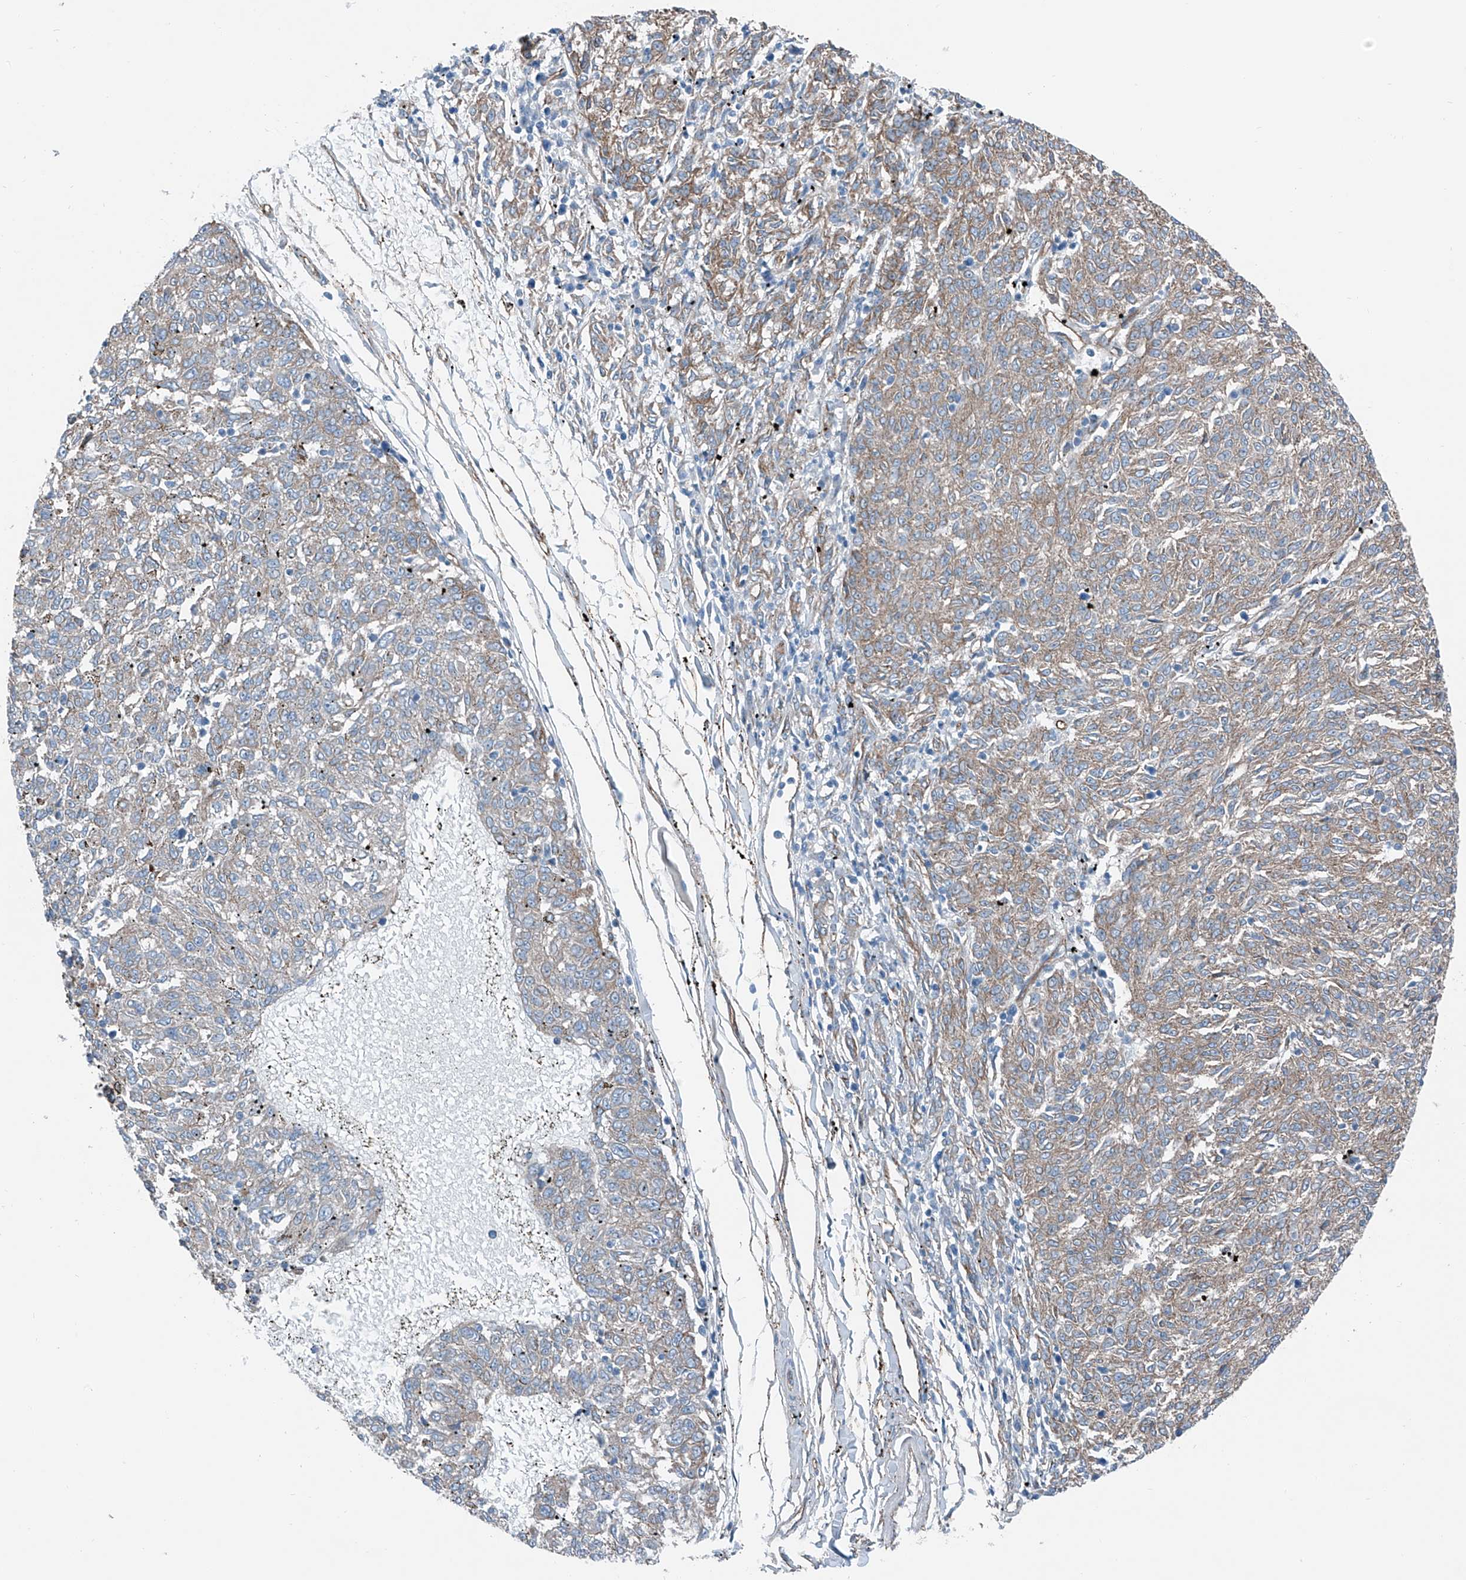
{"staining": {"intensity": "weak", "quantity": "25%-75%", "location": "cytoplasmic/membranous"}, "tissue": "melanoma", "cell_type": "Tumor cells", "image_type": "cancer", "snomed": [{"axis": "morphology", "description": "Malignant melanoma, NOS"}, {"axis": "topography", "description": "Skin"}], "caption": "Immunohistochemistry (IHC) (DAB) staining of human malignant melanoma demonstrates weak cytoplasmic/membranous protein positivity in about 25%-75% of tumor cells.", "gene": "THEMIS2", "patient": {"sex": "female", "age": 72}}